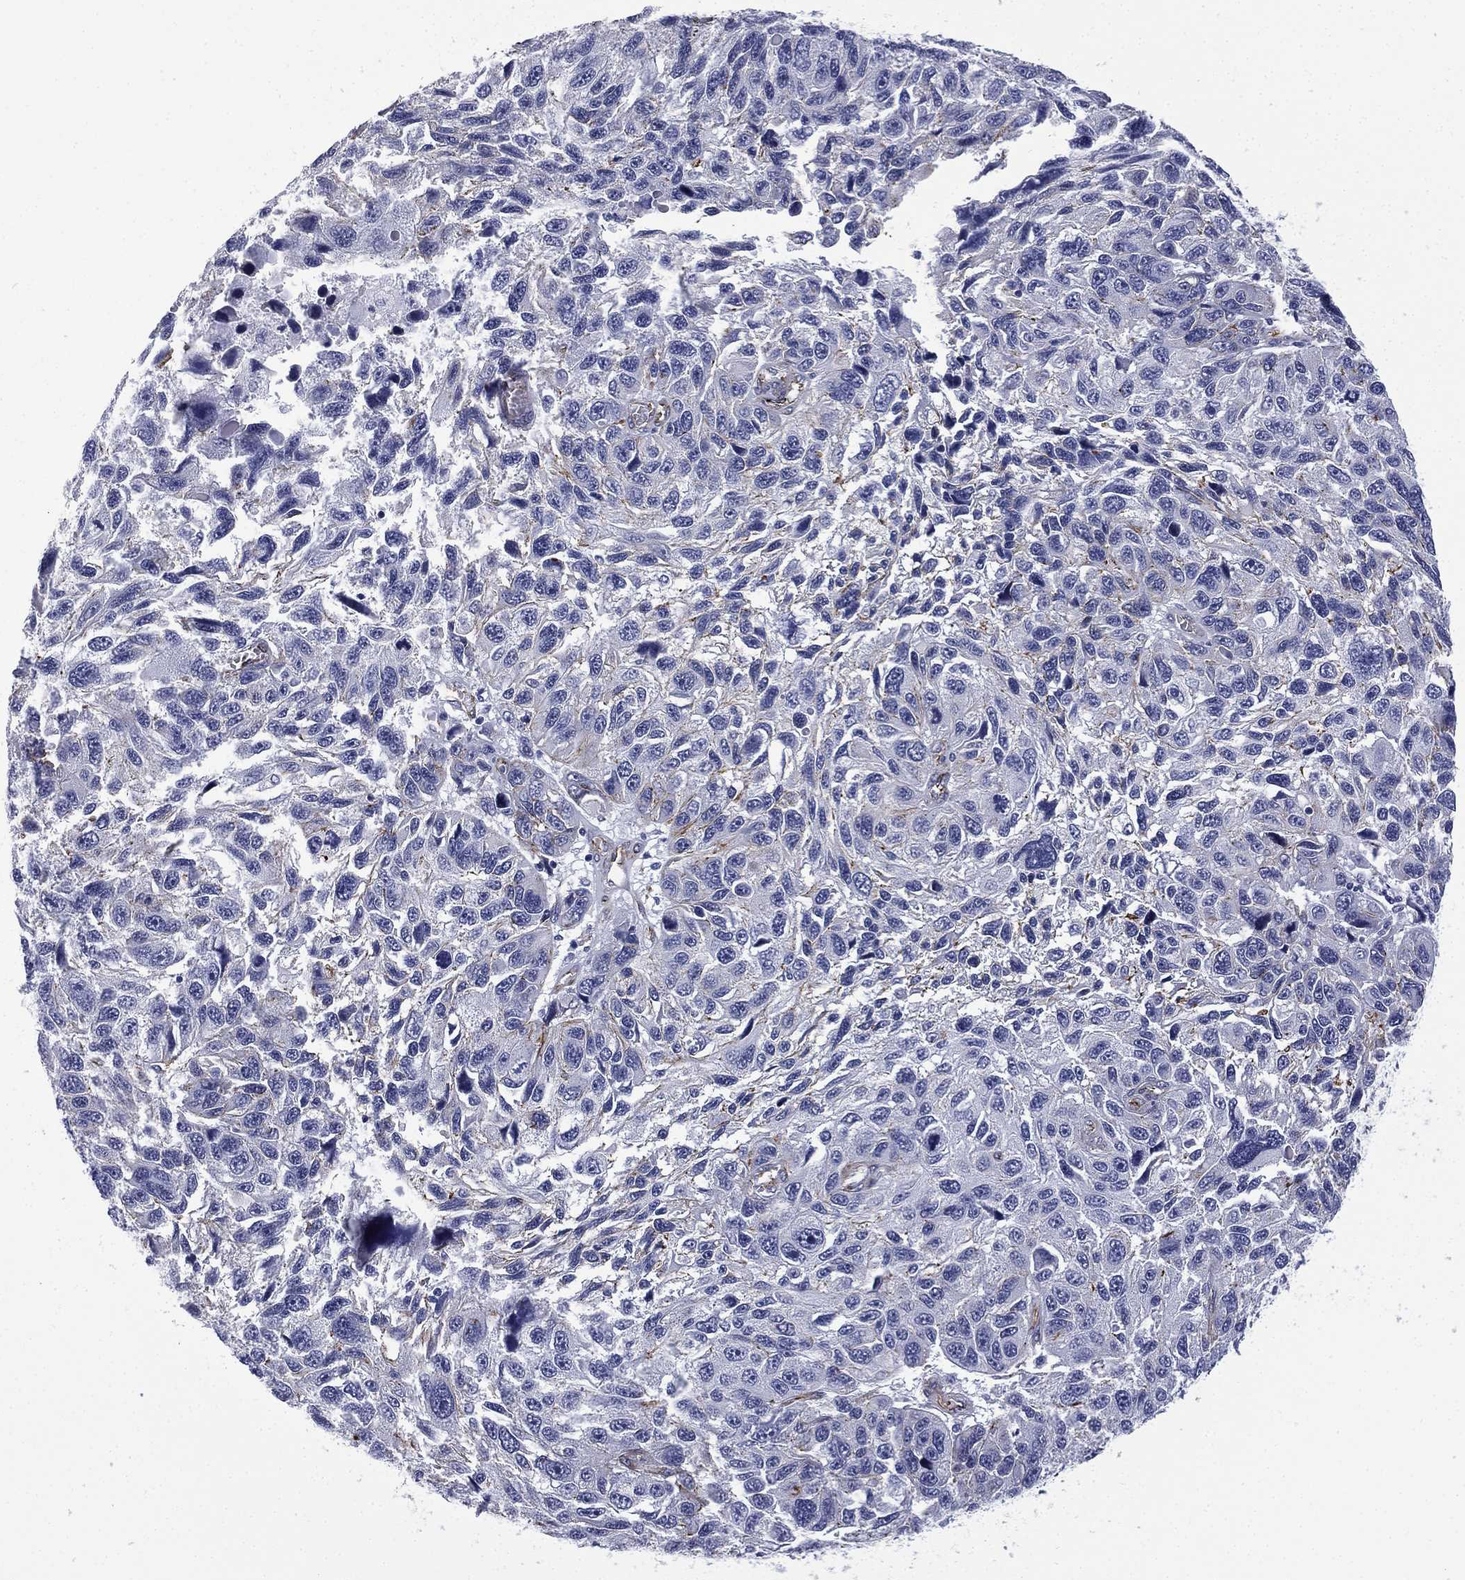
{"staining": {"intensity": "moderate", "quantity": "<25%", "location": "cytoplasmic/membranous"}, "tissue": "melanoma", "cell_type": "Tumor cells", "image_type": "cancer", "snomed": [{"axis": "morphology", "description": "Malignant melanoma, NOS"}, {"axis": "topography", "description": "Skin"}], "caption": "An immunohistochemistry photomicrograph of tumor tissue is shown. Protein staining in brown shows moderate cytoplasmic/membranous positivity in malignant melanoma within tumor cells.", "gene": "CAVIN3", "patient": {"sex": "male", "age": 53}}